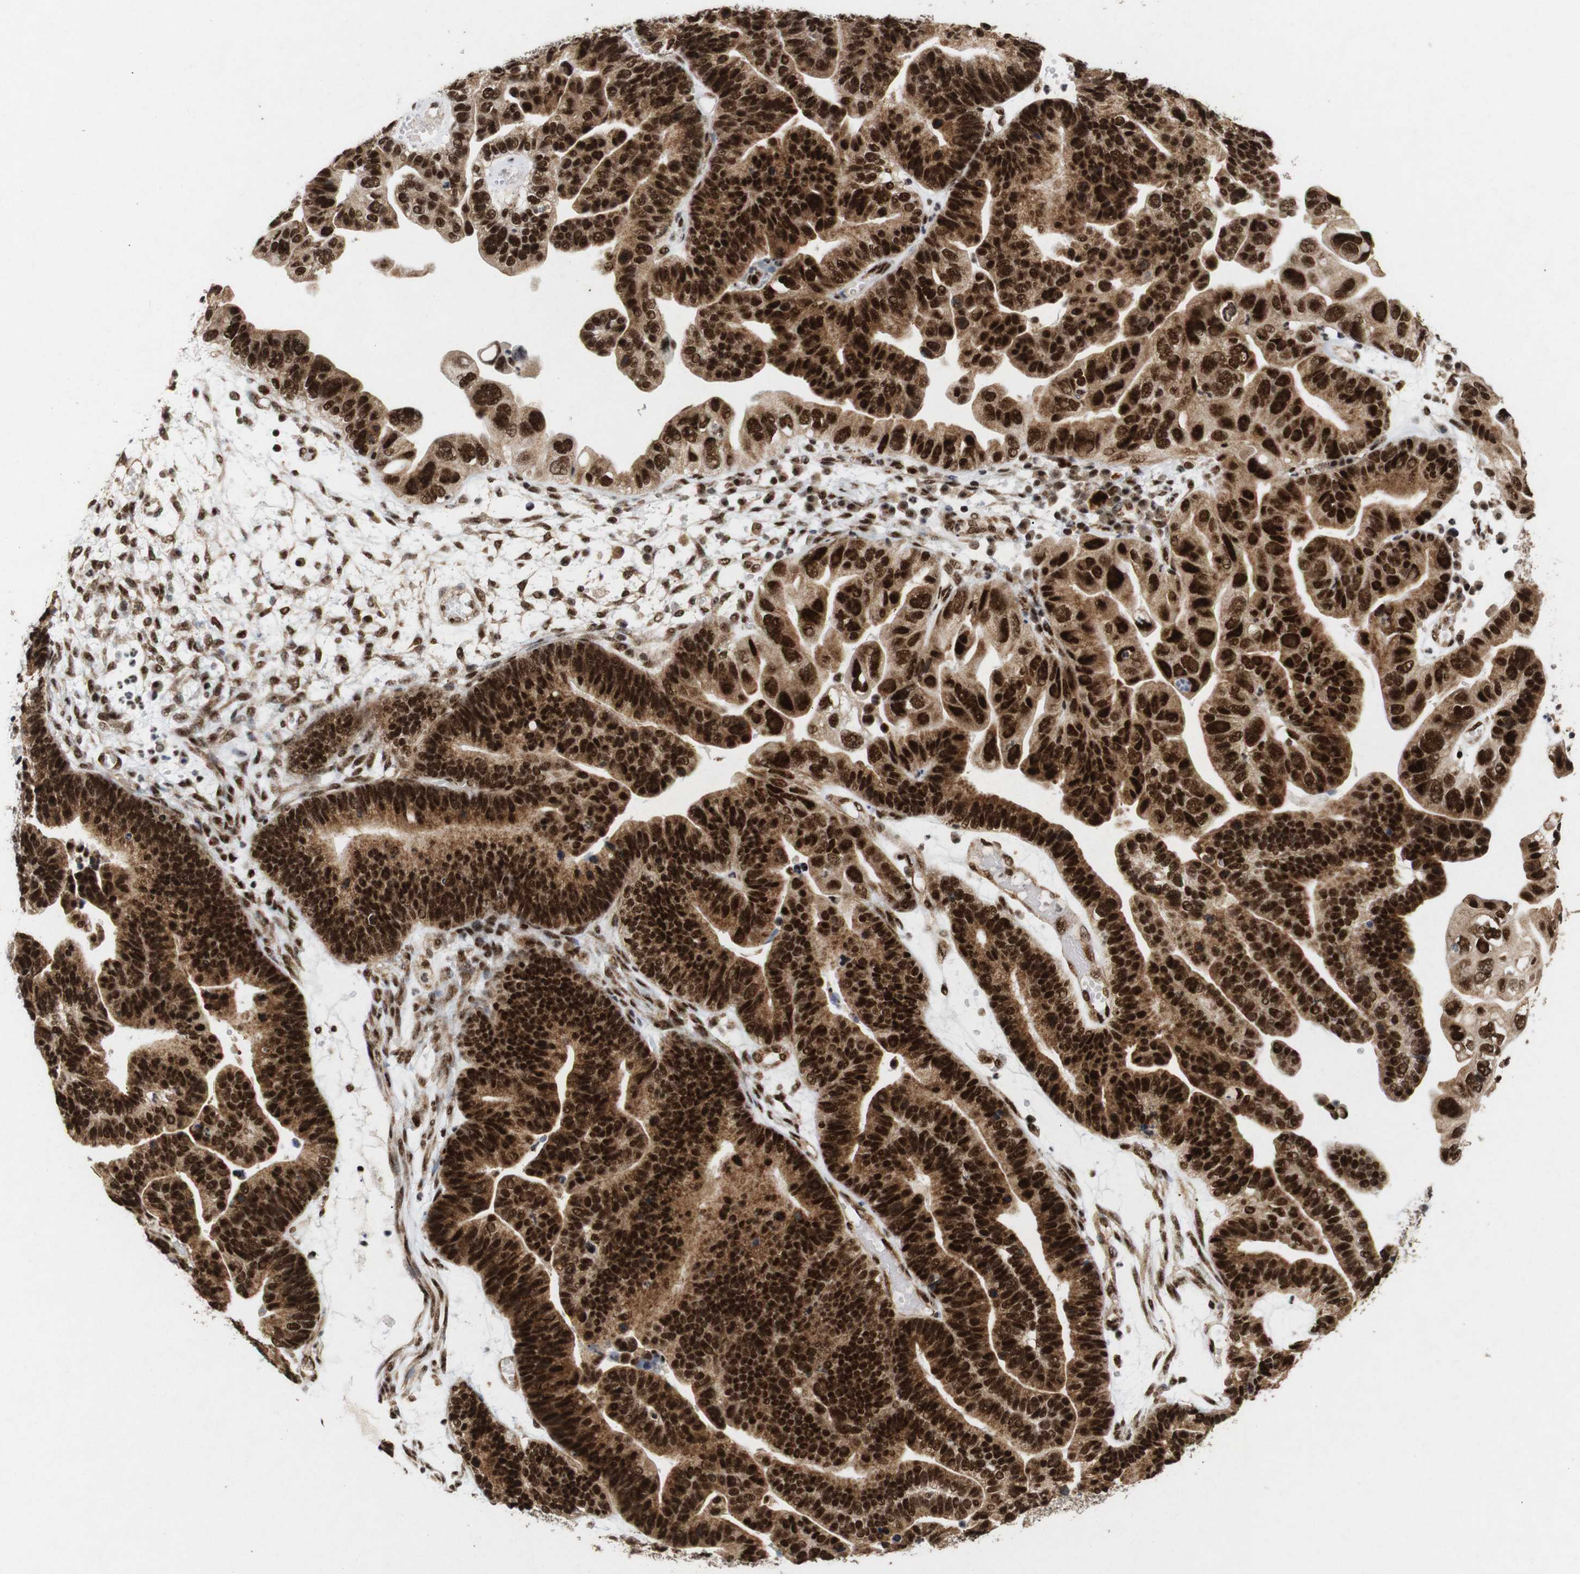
{"staining": {"intensity": "strong", "quantity": ">75%", "location": "cytoplasmic/membranous,nuclear"}, "tissue": "ovarian cancer", "cell_type": "Tumor cells", "image_type": "cancer", "snomed": [{"axis": "morphology", "description": "Cystadenocarcinoma, serous, NOS"}, {"axis": "topography", "description": "Ovary"}], "caption": "Human ovarian cancer stained with a brown dye exhibits strong cytoplasmic/membranous and nuclear positive staining in about >75% of tumor cells.", "gene": "PYM1", "patient": {"sex": "female", "age": 56}}